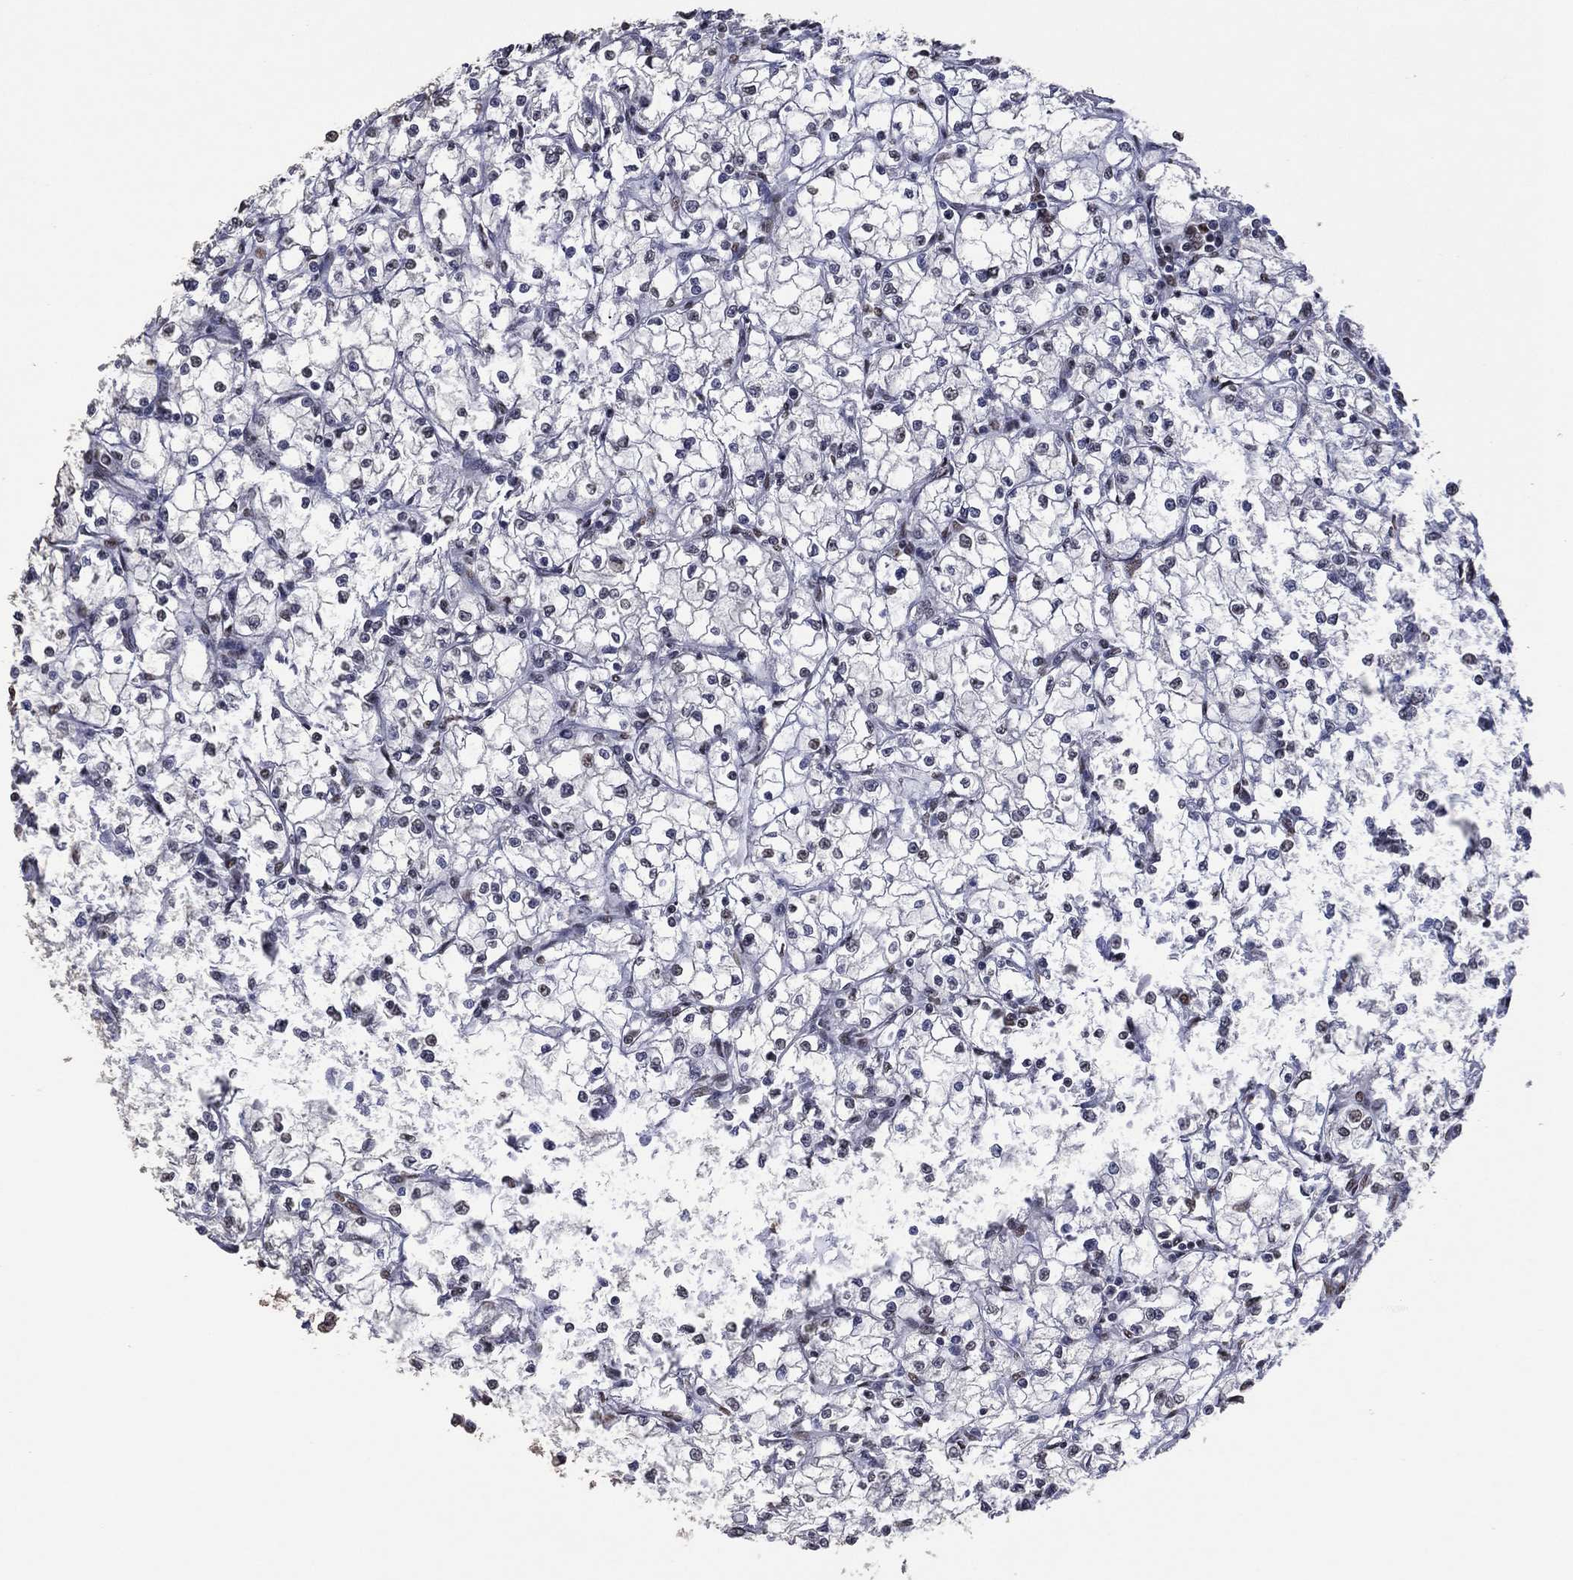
{"staining": {"intensity": "negative", "quantity": "none", "location": "none"}, "tissue": "renal cancer", "cell_type": "Tumor cells", "image_type": "cancer", "snomed": [{"axis": "morphology", "description": "Adenocarcinoma, NOS"}, {"axis": "topography", "description": "Kidney"}], "caption": "A high-resolution photomicrograph shows IHC staining of renal cancer, which displays no significant staining in tumor cells.", "gene": "EHMT1", "patient": {"sex": "male", "age": 67}}